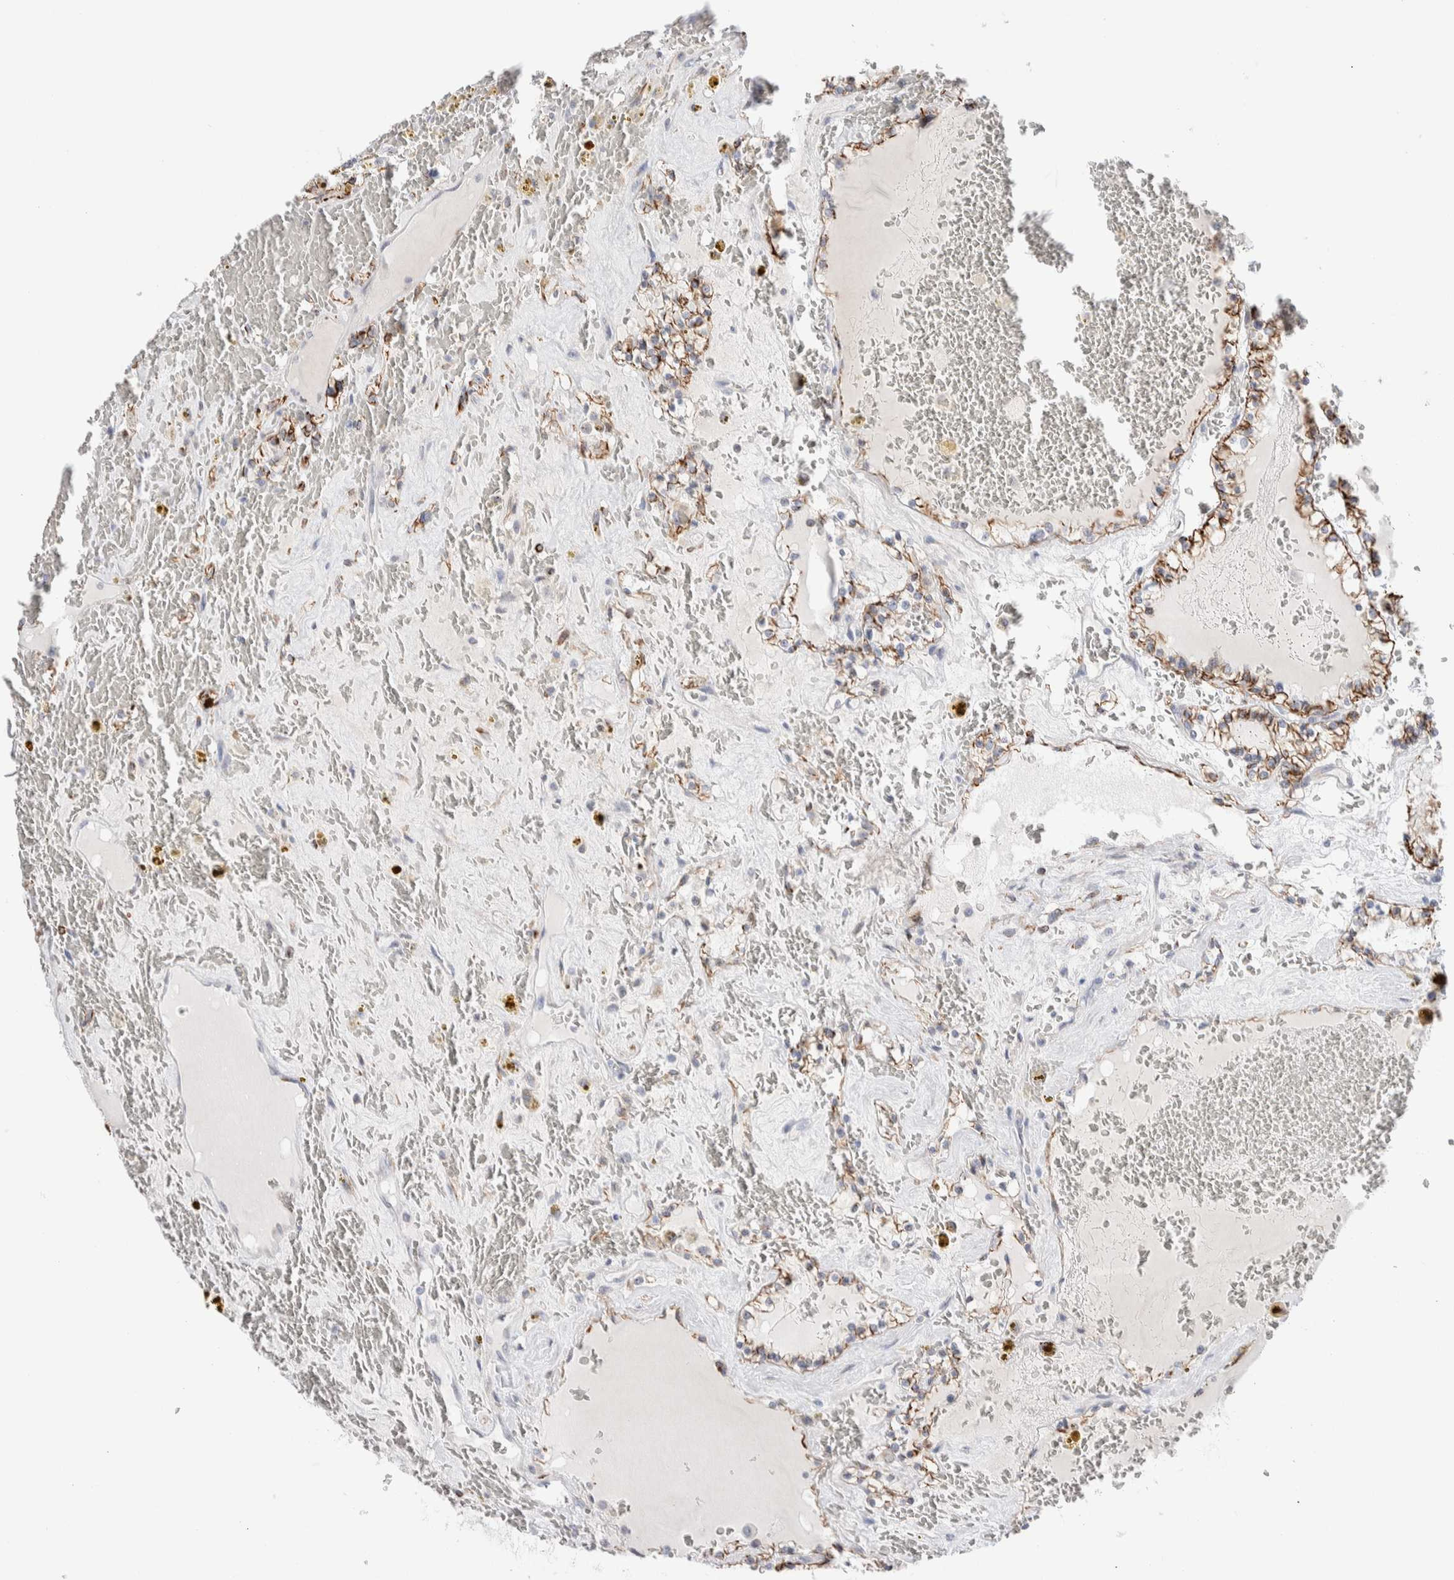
{"staining": {"intensity": "strong", "quantity": "25%-75%", "location": "cytoplasmic/membranous"}, "tissue": "renal cancer", "cell_type": "Tumor cells", "image_type": "cancer", "snomed": [{"axis": "morphology", "description": "Adenocarcinoma, NOS"}, {"axis": "topography", "description": "Kidney"}], "caption": "Human renal cancer stained with a brown dye reveals strong cytoplasmic/membranous positive positivity in about 25%-75% of tumor cells.", "gene": "C1orf112", "patient": {"sex": "female", "age": 56}}